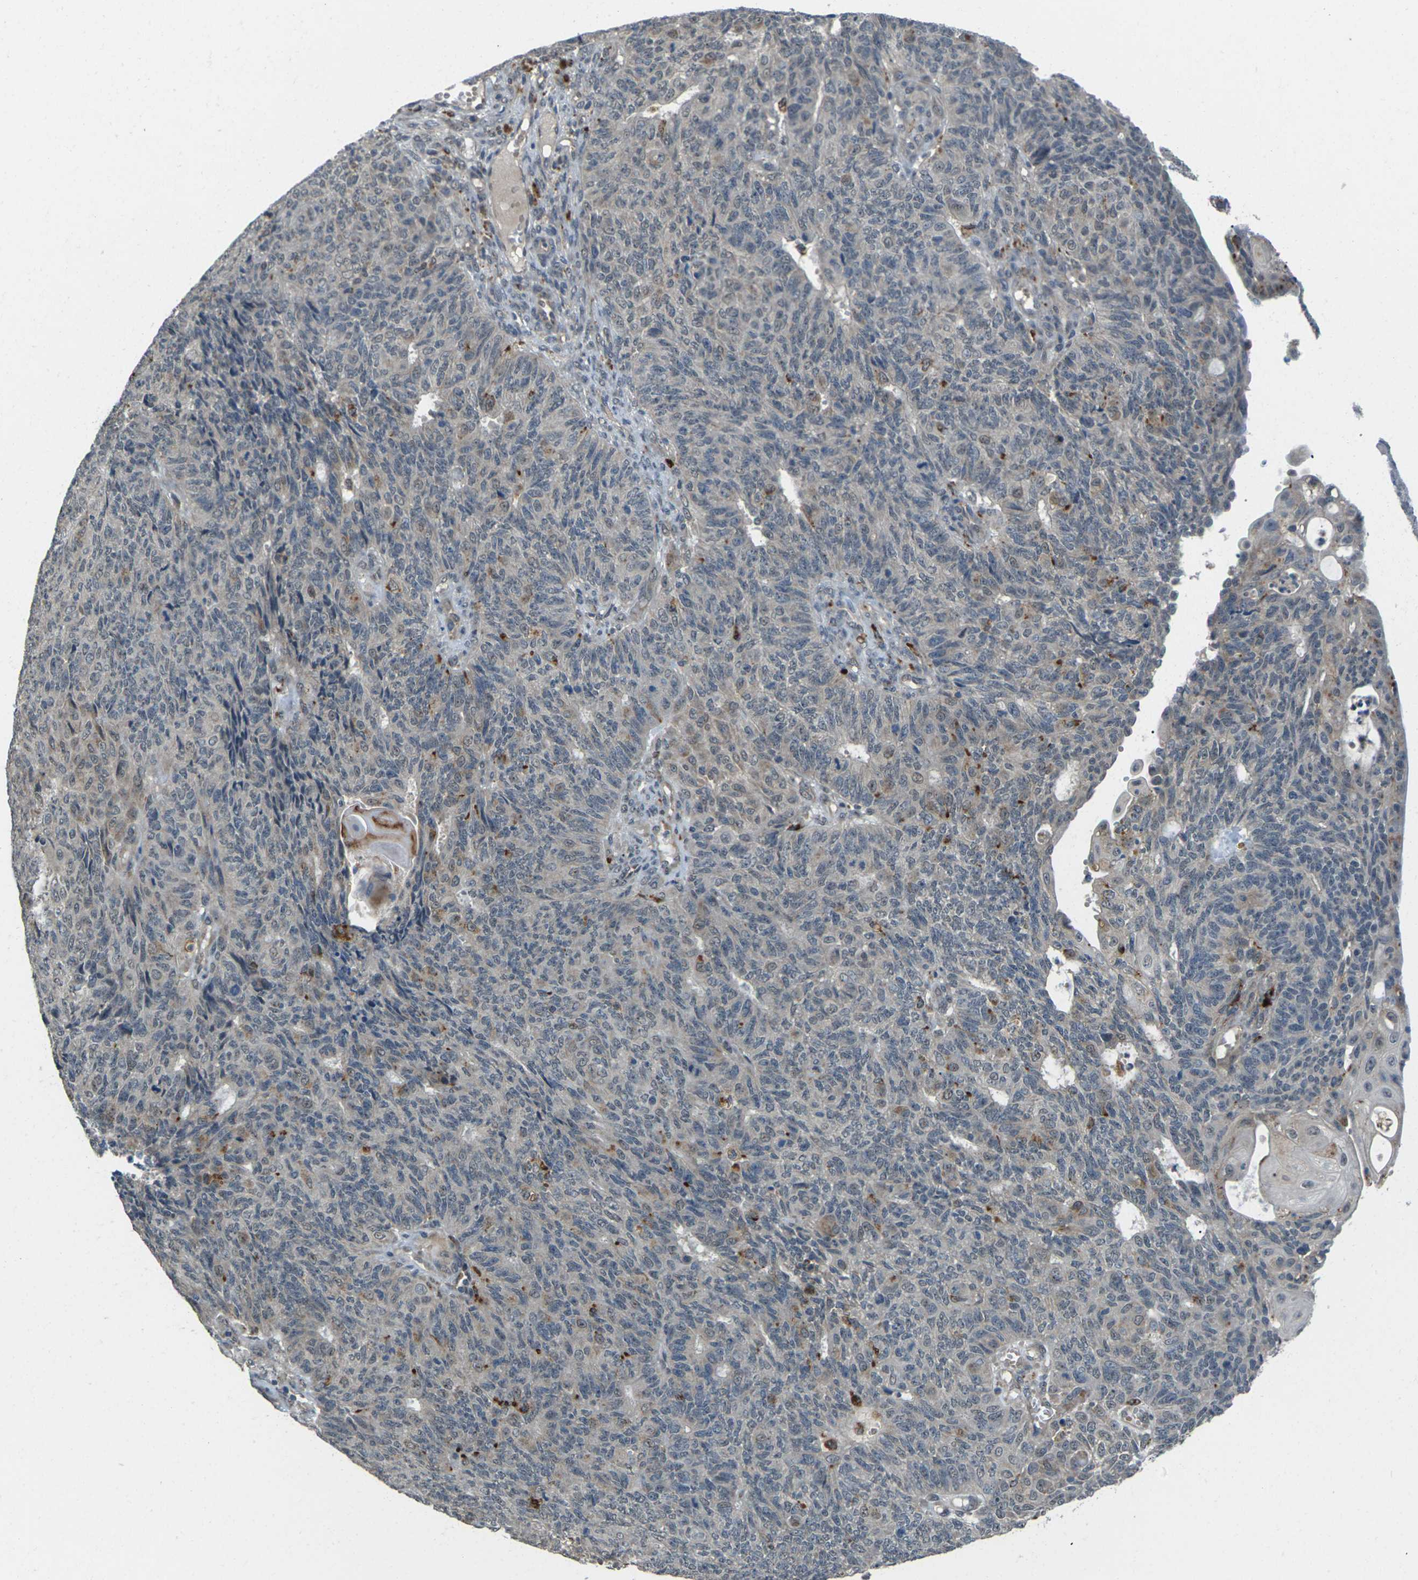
{"staining": {"intensity": "negative", "quantity": "none", "location": "none"}, "tissue": "endometrial cancer", "cell_type": "Tumor cells", "image_type": "cancer", "snomed": [{"axis": "morphology", "description": "Adenocarcinoma, NOS"}, {"axis": "topography", "description": "Endometrium"}], "caption": "Protein analysis of endometrial adenocarcinoma reveals no significant staining in tumor cells.", "gene": "SLC31A2", "patient": {"sex": "female", "age": 32}}